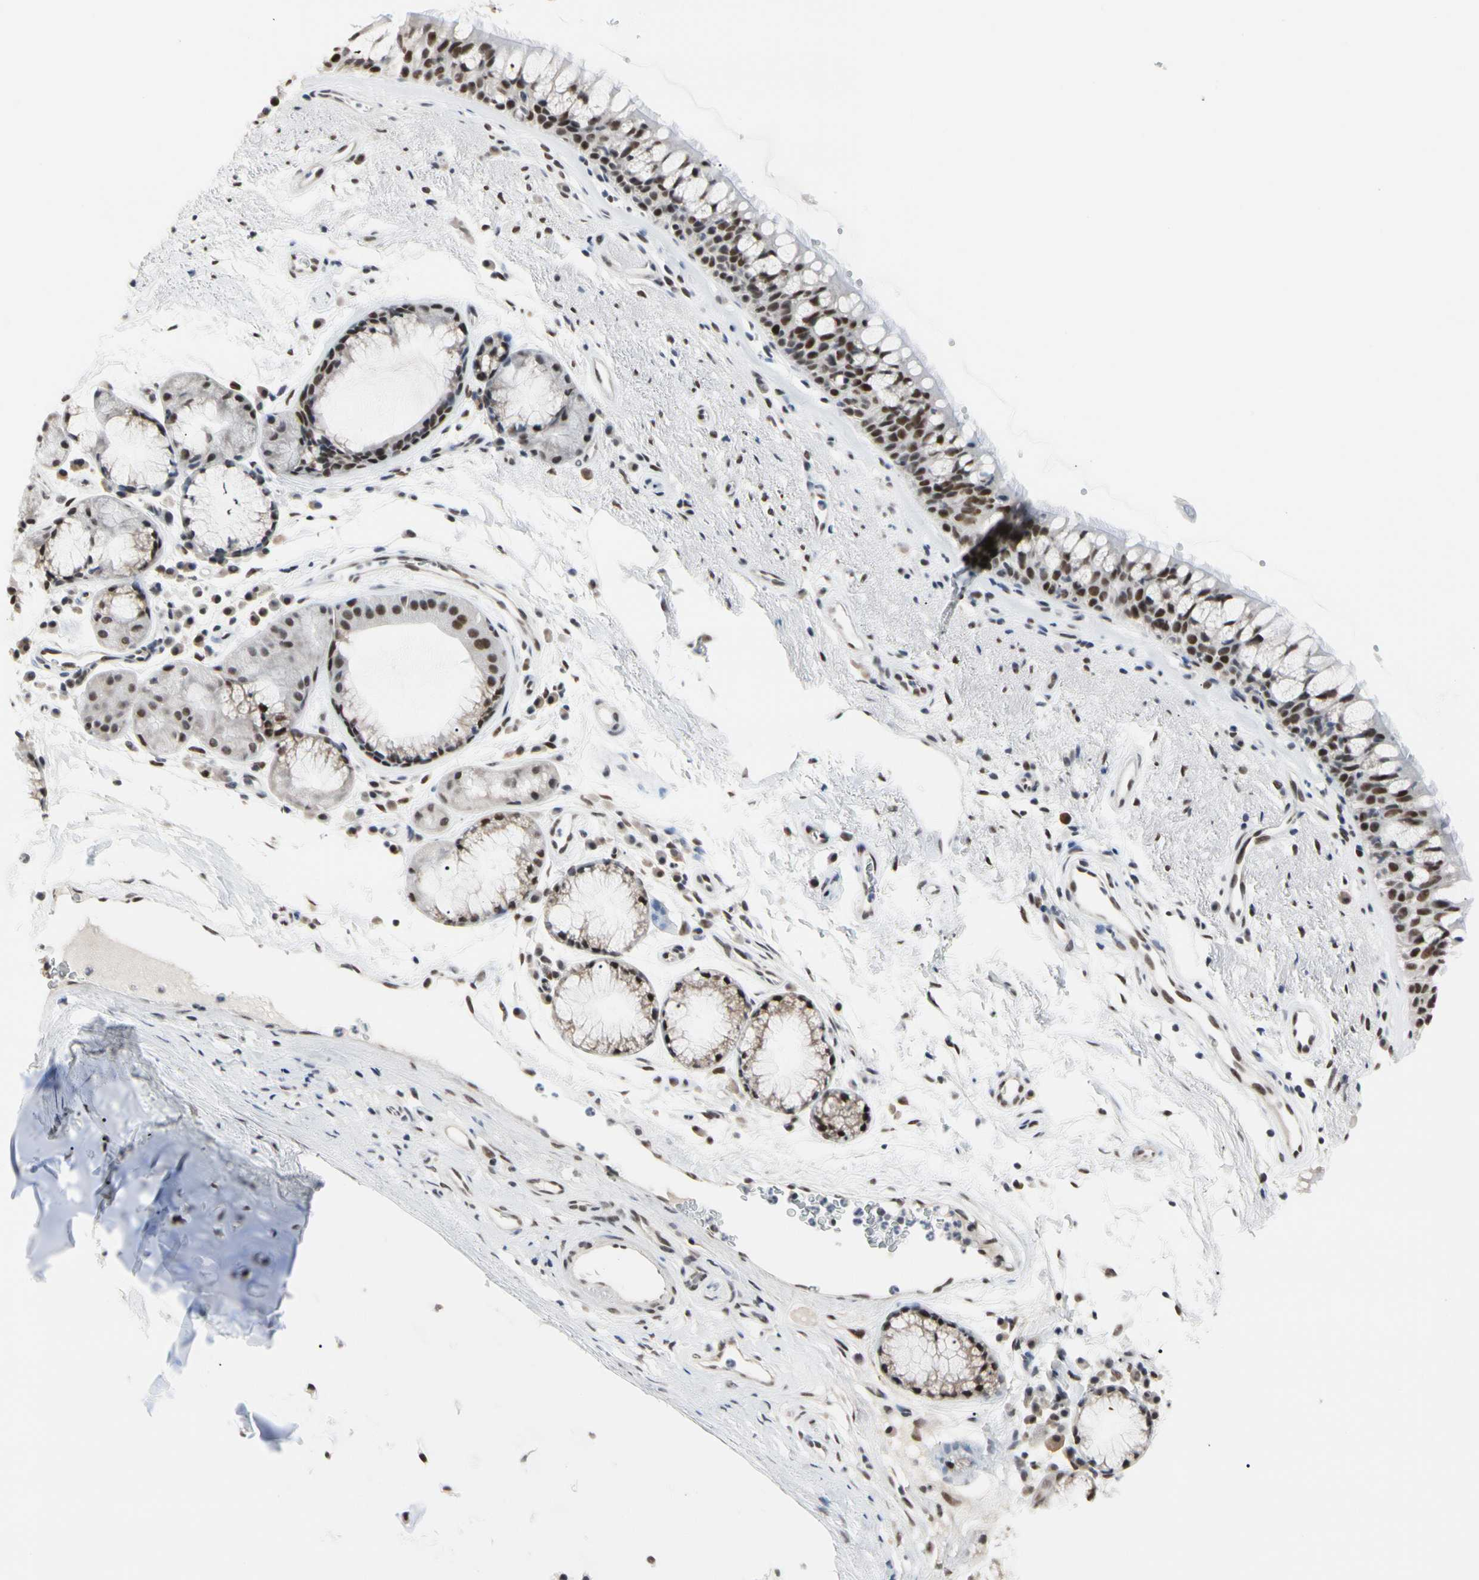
{"staining": {"intensity": "moderate", "quantity": ">75%", "location": "nuclear"}, "tissue": "bronchus", "cell_type": "Respiratory epithelial cells", "image_type": "normal", "snomed": [{"axis": "morphology", "description": "Normal tissue, NOS"}, {"axis": "topography", "description": "Bronchus"}], "caption": "Bronchus stained with immunohistochemistry displays moderate nuclear positivity in approximately >75% of respiratory epithelial cells.", "gene": "FAM98B", "patient": {"sex": "female", "age": 54}}